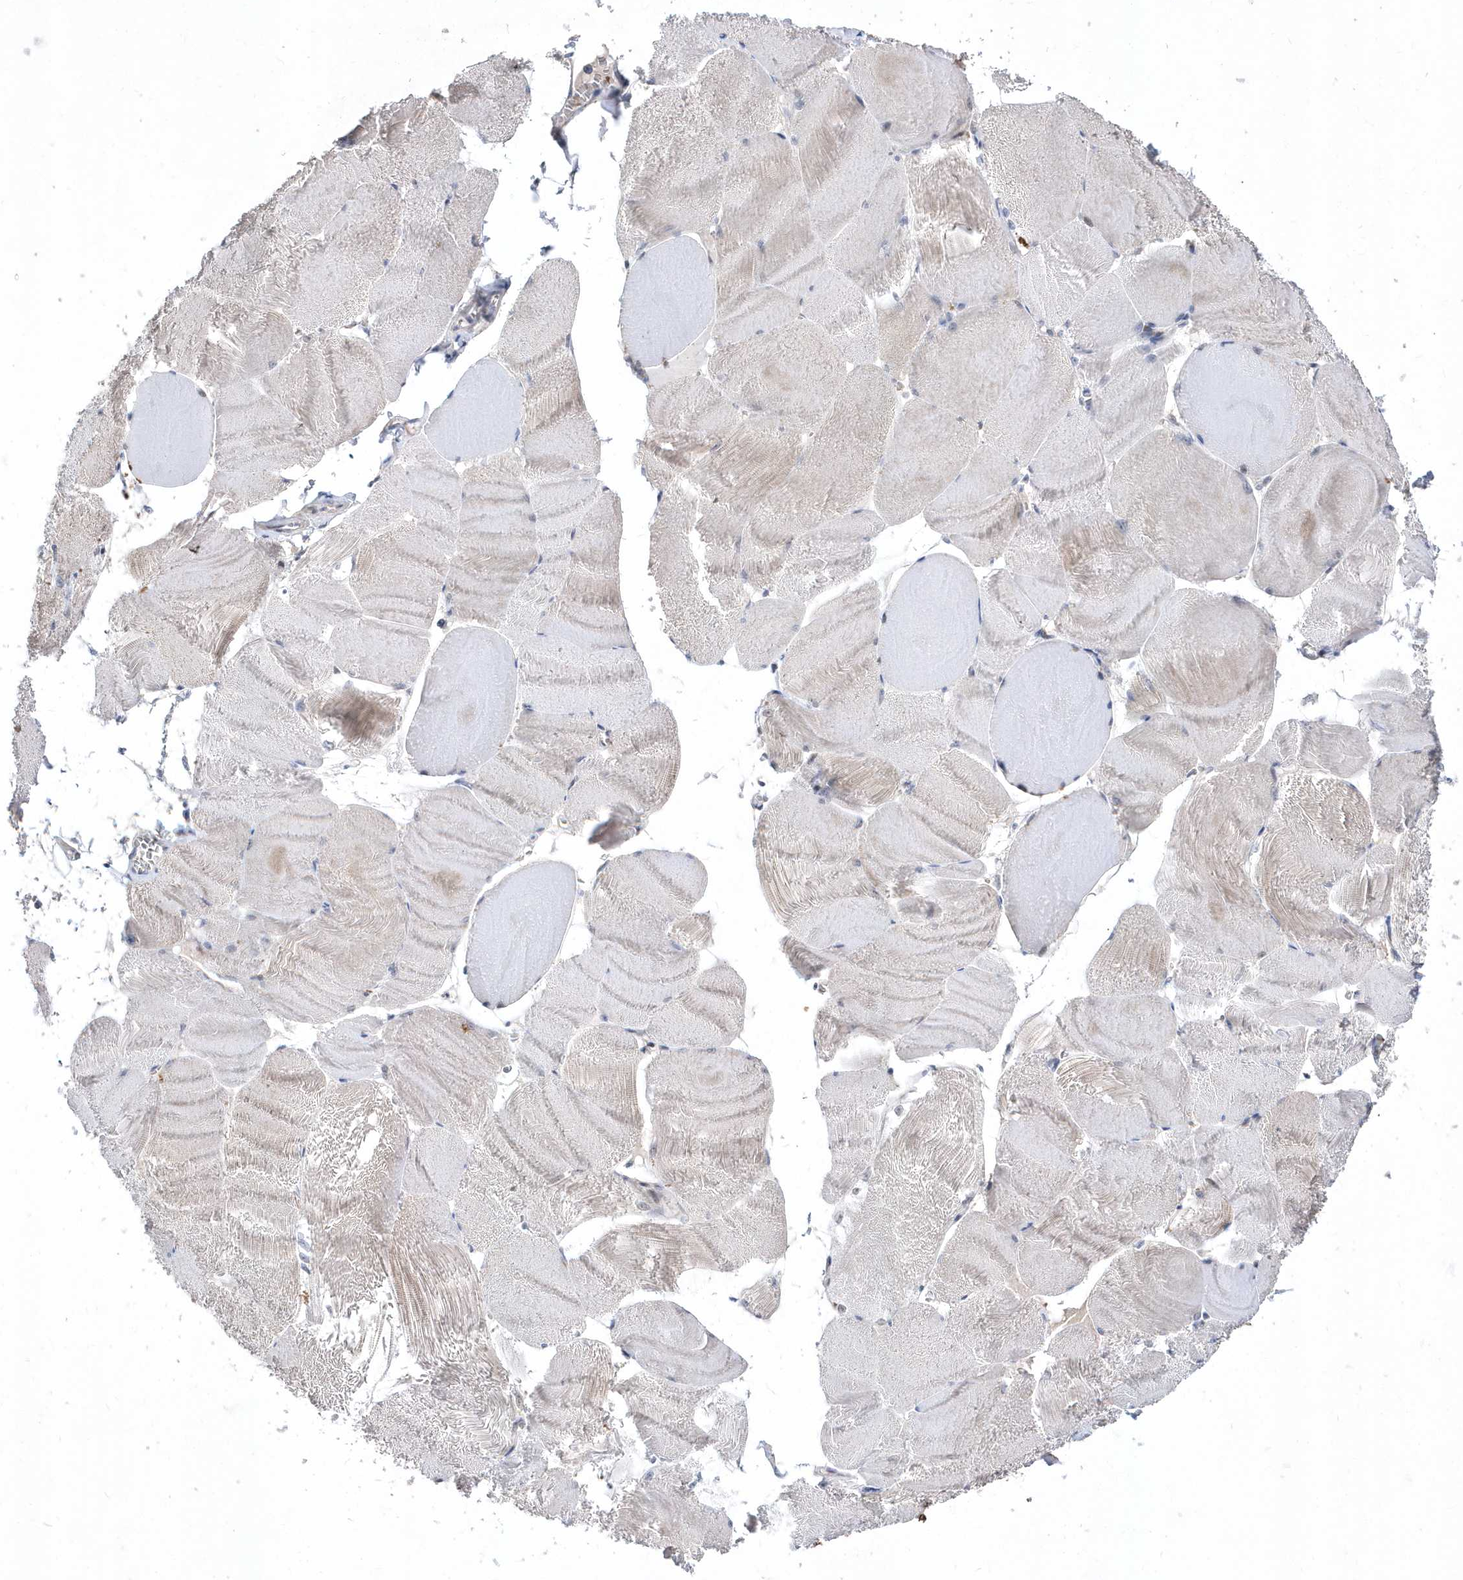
{"staining": {"intensity": "moderate", "quantity": "<25%", "location": "cytoplasmic/membranous"}, "tissue": "skeletal muscle", "cell_type": "Myocytes", "image_type": "normal", "snomed": [{"axis": "morphology", "description": "Normal tissue, NOS"}, {"axis": "morphology", "description": "Basal cell carcinoma"}, {"axis": "topography", "description": "Skeletal muscle"}], "caption": "Immunohistochemical staining of normal human skeletal muscle displays low levels of moderate cytoplasmic/membranous positivity in approximately <25% of myocytes. Immunohistochemistry stains the protein of interest in brown and the nuclei are stained blue.", "gene": "ZNF875", "patient": {"sex": "female", "age": 64}}